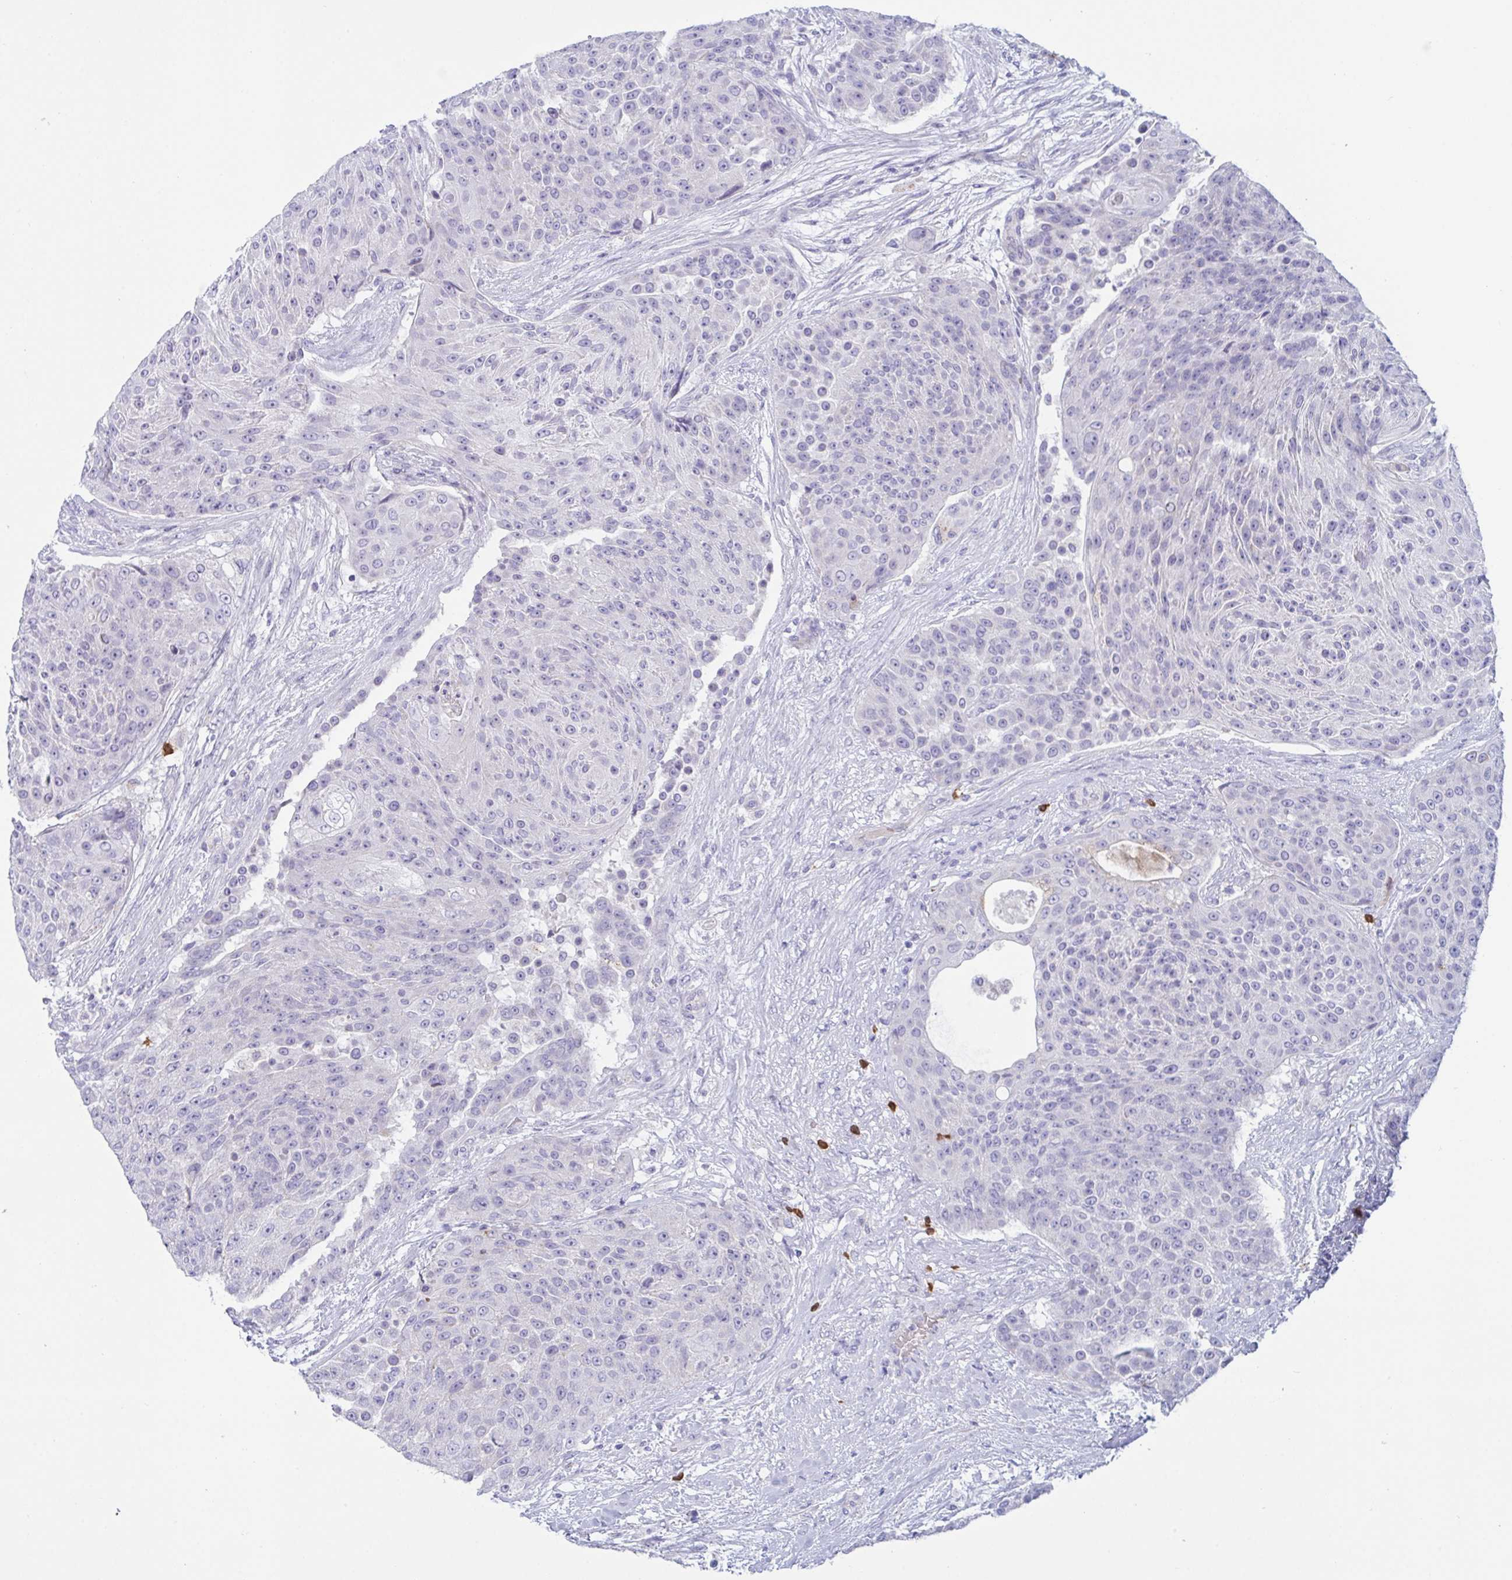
{"staining": {"intensity": "negative", "quantity": "none", "location": "none"}, "tissue": "urothelial cancer", "cell_type": "Tumor cells", "image_type": "cancer", "snomed": [{"axis": "morphology", "description": "Urothelial carcinoma, High grade"}, {"axis": "topography", "description": "Urinary bladder"}], "caption": "Immunohistochemical staining of human high-grade urothelial carcinoma exhibits no significant positivity in tumor cells.", "gene": "TAS2R38", "patient": {"sex": "female", "age": 63}}